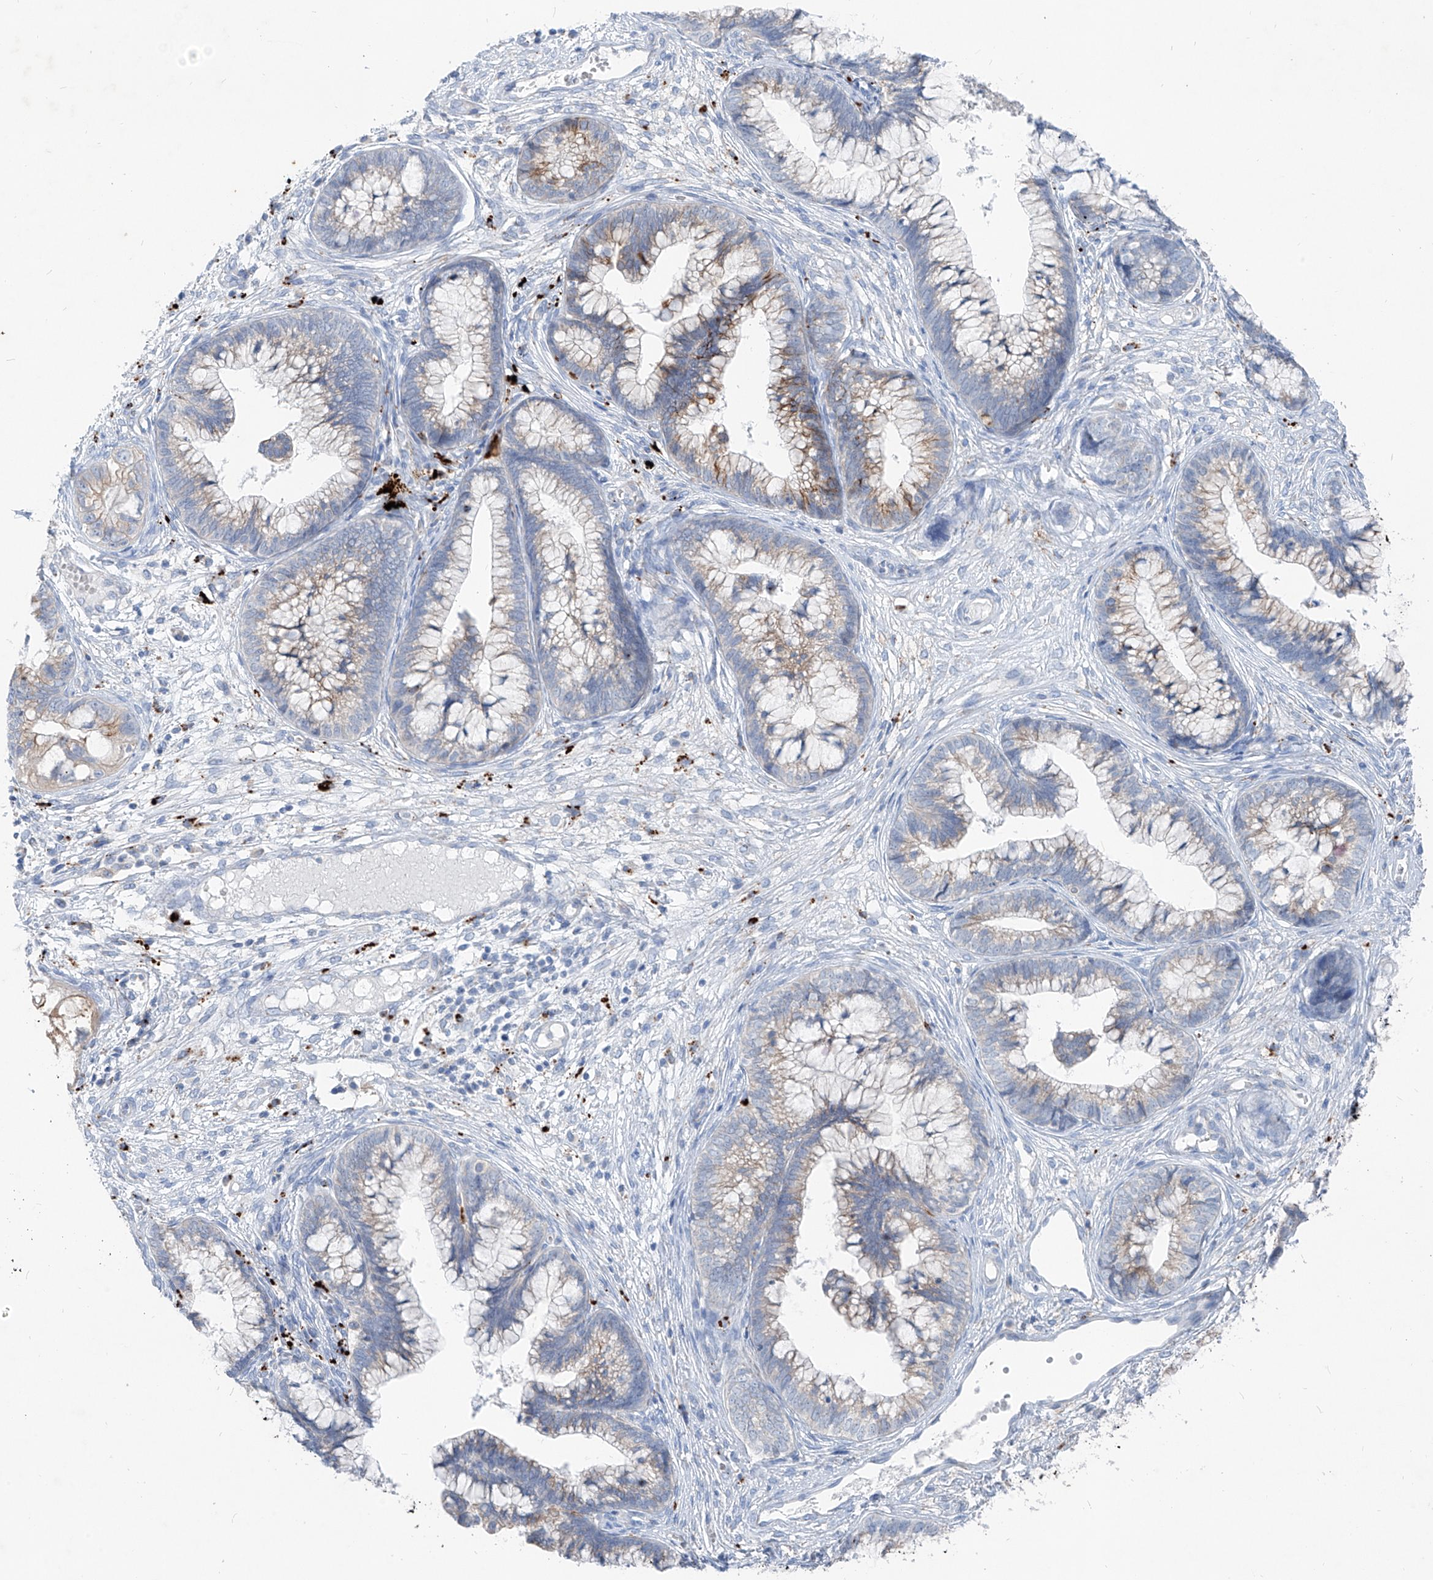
{"staining": {"intensity": "moderate", "quantity": "<25%", "location": "cytoplasmic/membranous"}, "tissue": "cervical cancer", "cell_type": "Tumor cells", "image_type": "cancer", "snomed": [{"axis": "morphology", "description": "Adenocarcinoma, NOS"}, {"axis": "topography", "description": "Cervix"}], "caption": "Protein staining by immunohistochemistry (IHC) shows moderate cytoplasmic/membranous staining in approximately <25% of tumor cells in cervical adenocarcinoma.", "gene": "GPR137C", "patient": {"sex": "female", "age": 44}}